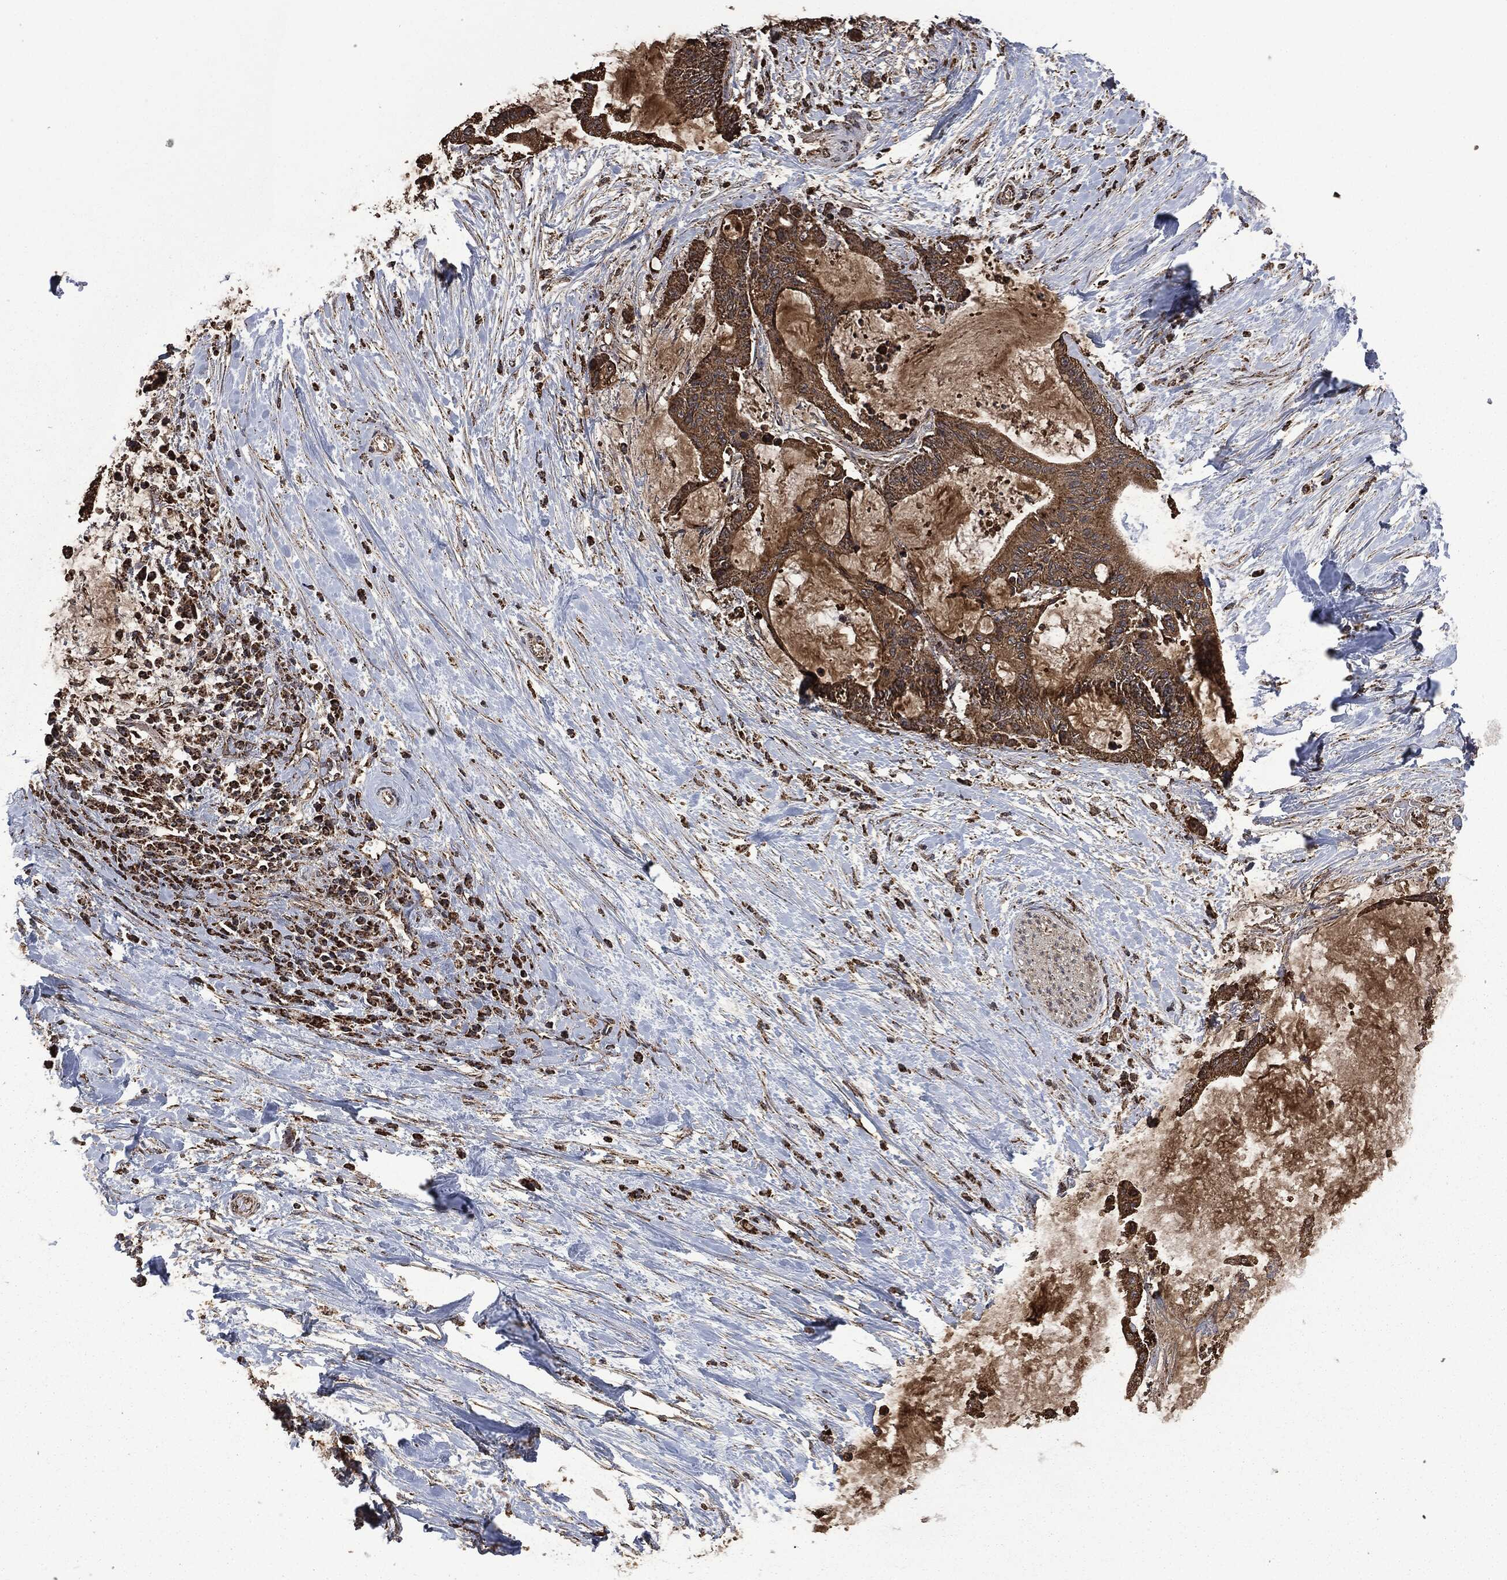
{"staining": {"intensity": "strong", "quantity": ">75%", "location": "cytoplasmic/membranous"}, "tissue": "liver cancer", "cell_type": "Tumor cells", "image_type": "cancer", "snomed": [{"axis": "morphology", "description": "Cholangiocarcinoma"}, {"axis": "topography", "description": "Liver"}], "caption": "Immunohistochemical staining of liver cancer (cholangiocarcinoma) demonstrates high levels of strong cytoplasmic/membranous expression in about >75% of tumor cells. (DAB = brown stain, brightfield microscopy at high magnification).", "gene": "LIG3", "patient": {"sex": "female", "age": 73}}